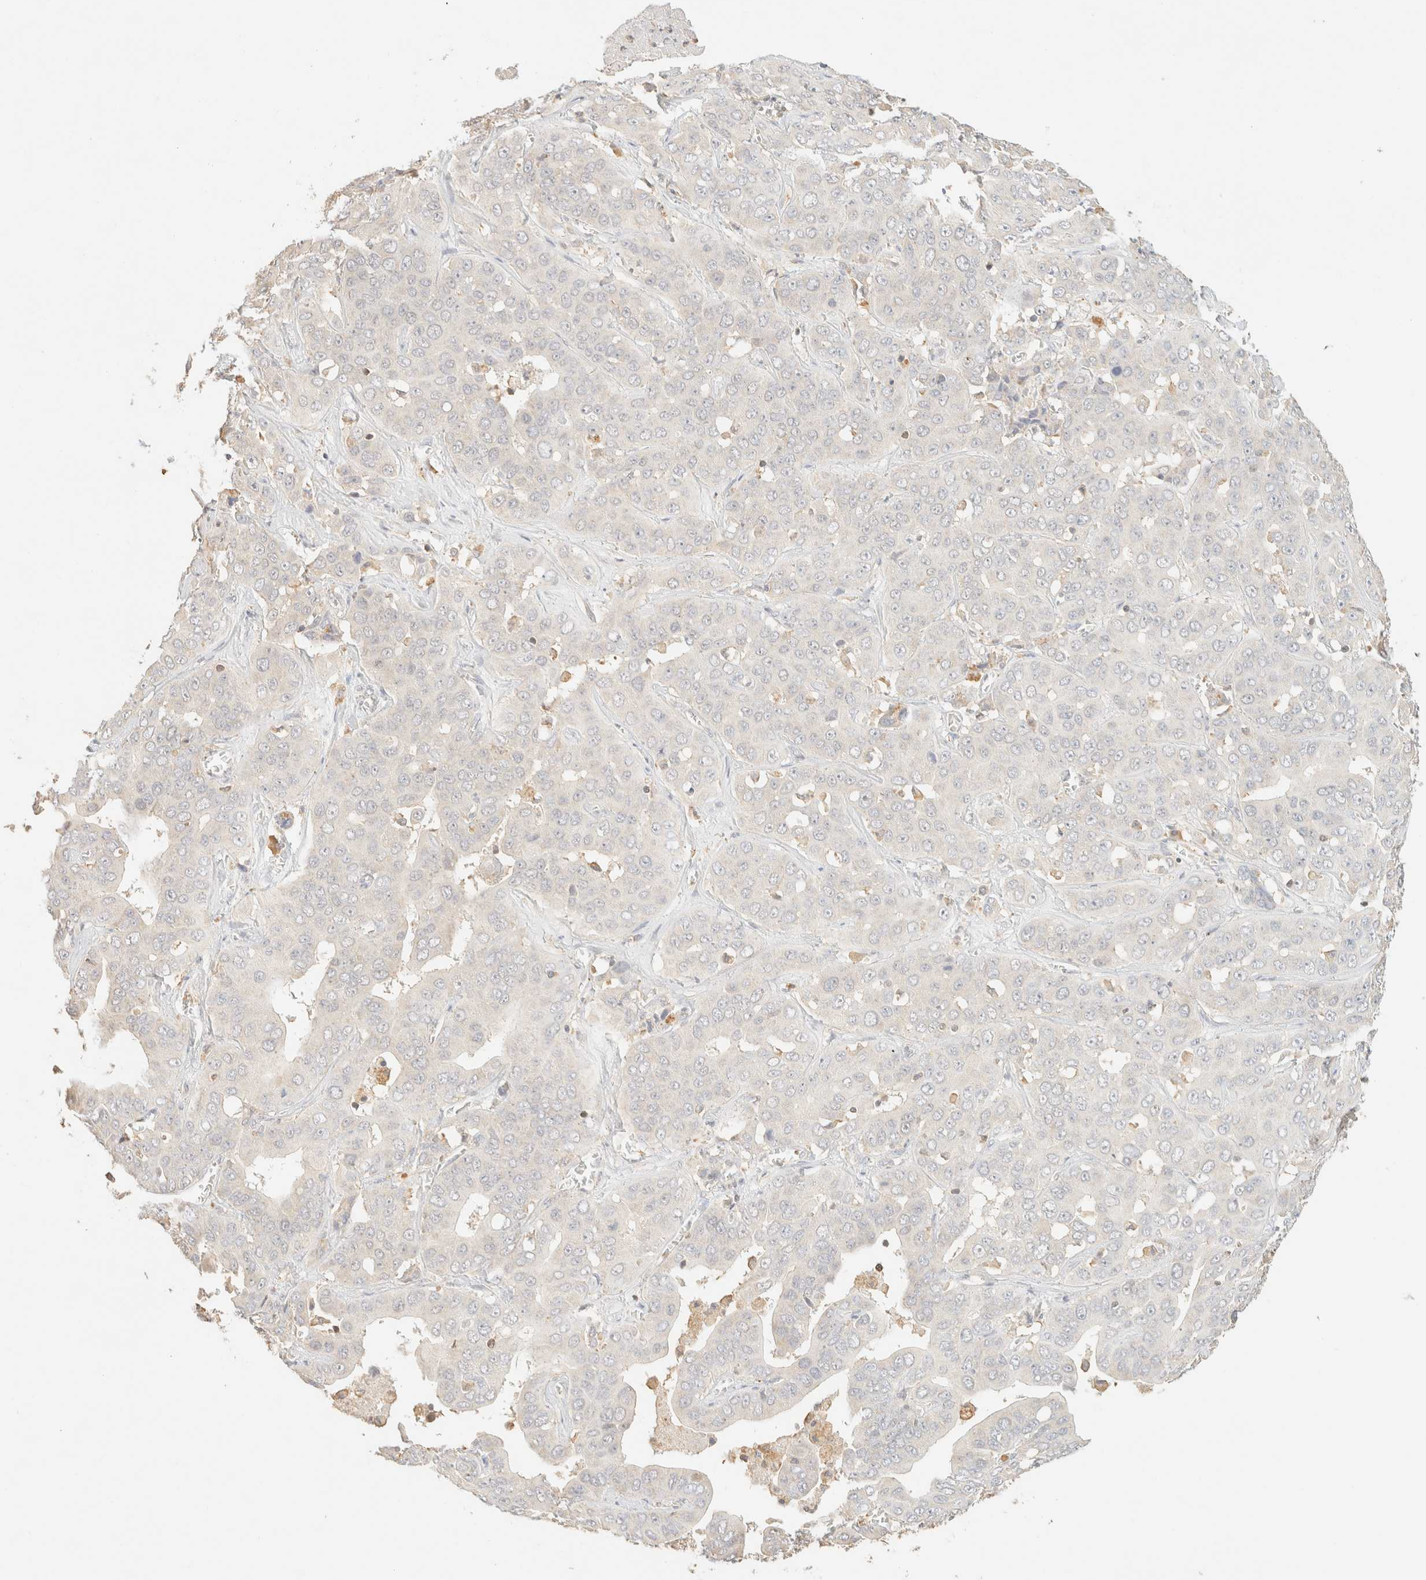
{"staining": {"intensity": "negative", "quantity": "none", "location": "none"}, "tissue": "liver cancer", "cell_type": "Tumor cells", "image_type": "cancer", "snomed": [{"axis": "morphology", "description": "Cholangiocarcinoma"}, {"axis": "topography", "description": "Liver"}], "caption": "Immunohistochemistry photomicrograph of liver cholangiocarcinoma stained for a protein (brown), which shows no staining in tumor cells. (Immunohistochemistry, brightfield microscopy, high magnification).", "gene": "TIMD4", "patient": {"sex": "female", "age": 52}}